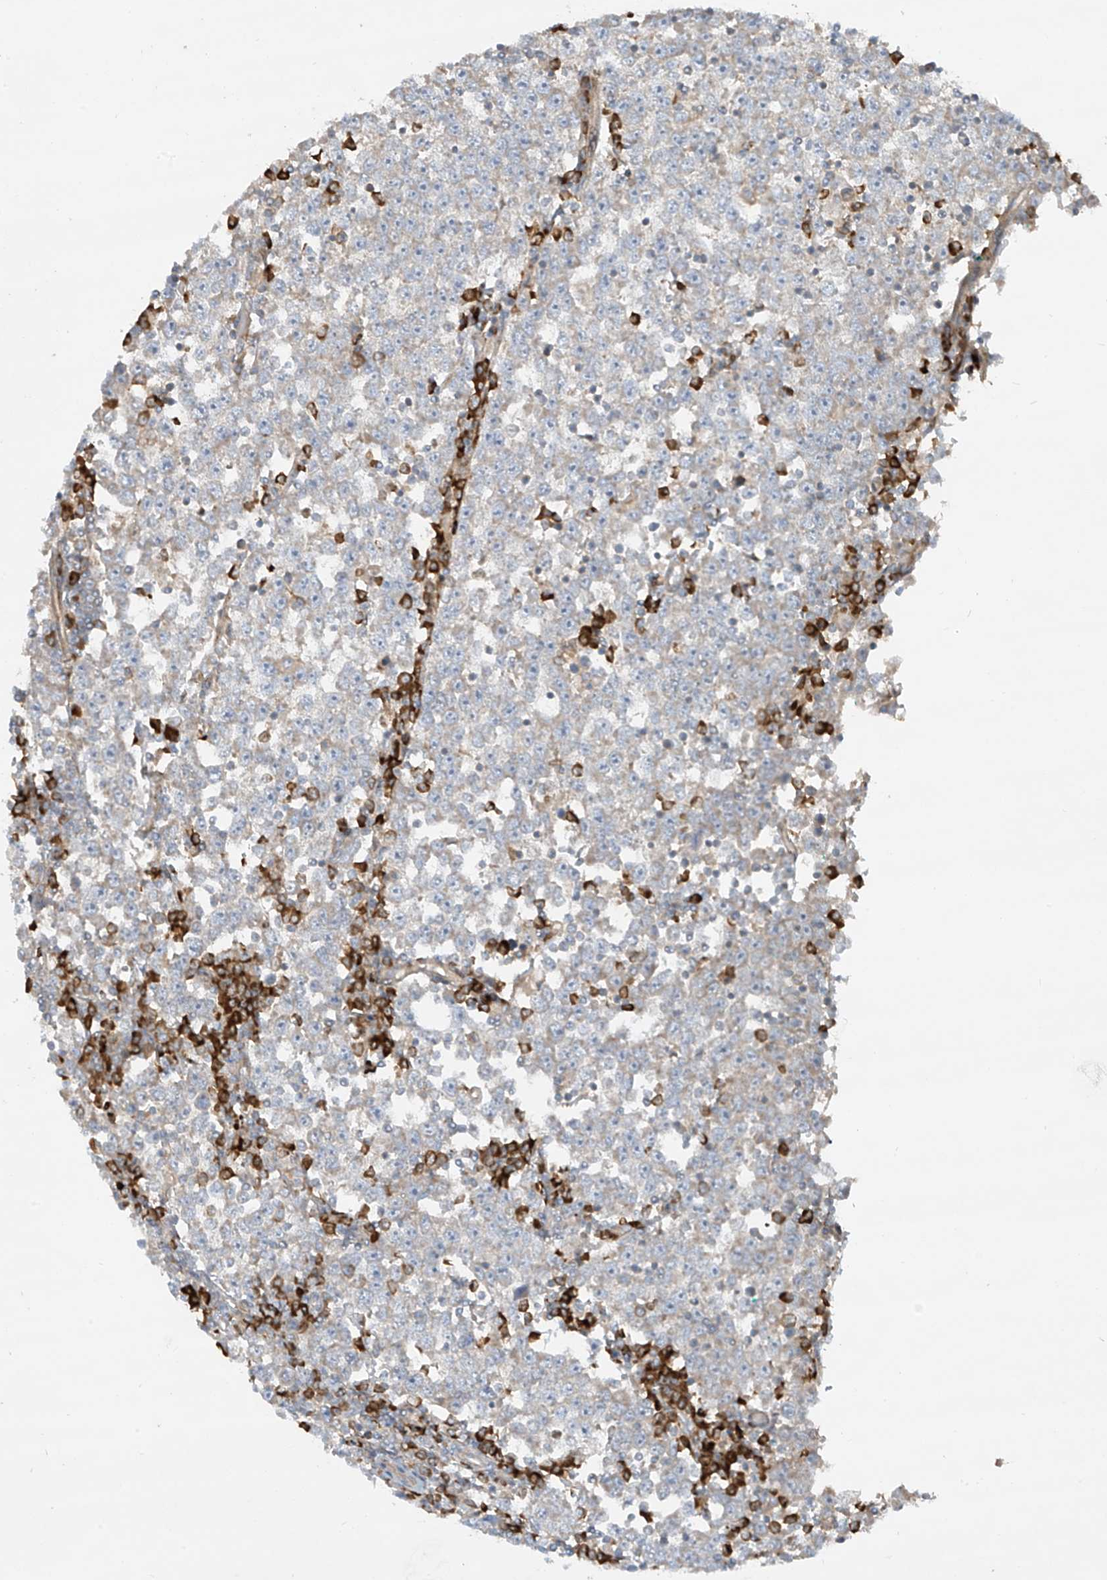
{"staining": {"intensity": "weak", "quantity": "25%-75%", "location": "cytoplasmic/membranous"}, "tissue": "testis cancer", "cell_type": "Tumor cells", "image_type": "cancer", "snomed": [{"axis": "morphology", "description": "Seminoma, NOS"}, {"axis": "topography", "description": "Testis"}], "caption": "Testis cancer tissue reveals weak cytoplasmic/membranous expression in about 25%-75% of tumor cells", "gene": "DDIT4", "patient": {"sex": "male", "age": 65}}